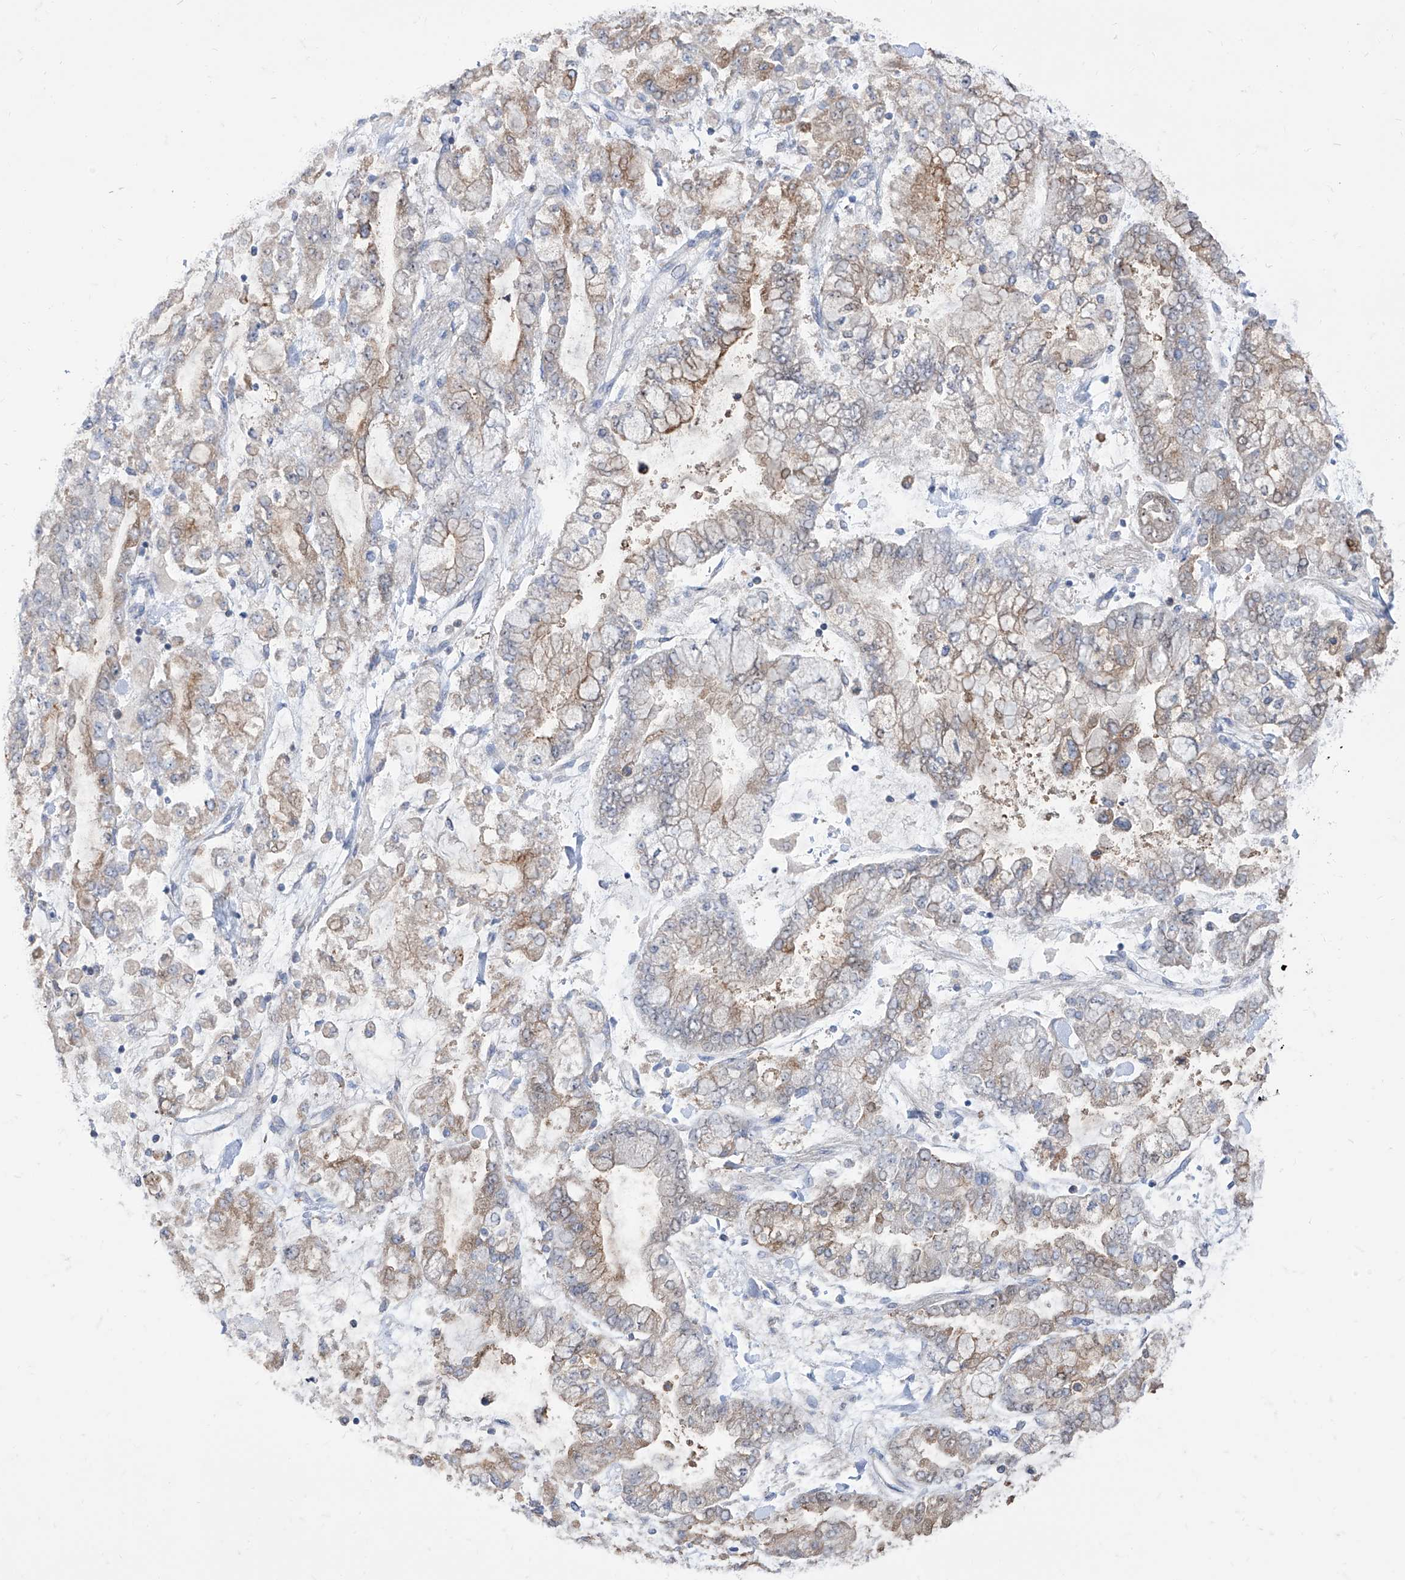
{"staining": {"intensity": "weak", "quantity": ">75%", "location": "cytoplasmic/membranous"}, "tissue": "stomach cancer", "cell_type": "Tumor cells", "image_type": "cancer", "snomed": [{"axis": "morphology", "description": "Normal tissue, NOS"}, {"axis": "morphology", "description": "Adenocarcinoma, NOS"}, {"axis": "topography", "description": "Stomach, upper"}, {"axis": "topography", "description": "Stomach"}], "caption": "Brown immunohistochemical staining in human stomach cancer displays weak cytoplasmic/membranous staining in about >75% of tumor cells.", "gene": "BROX", "patient": {"sex": "male", "age": 76}}